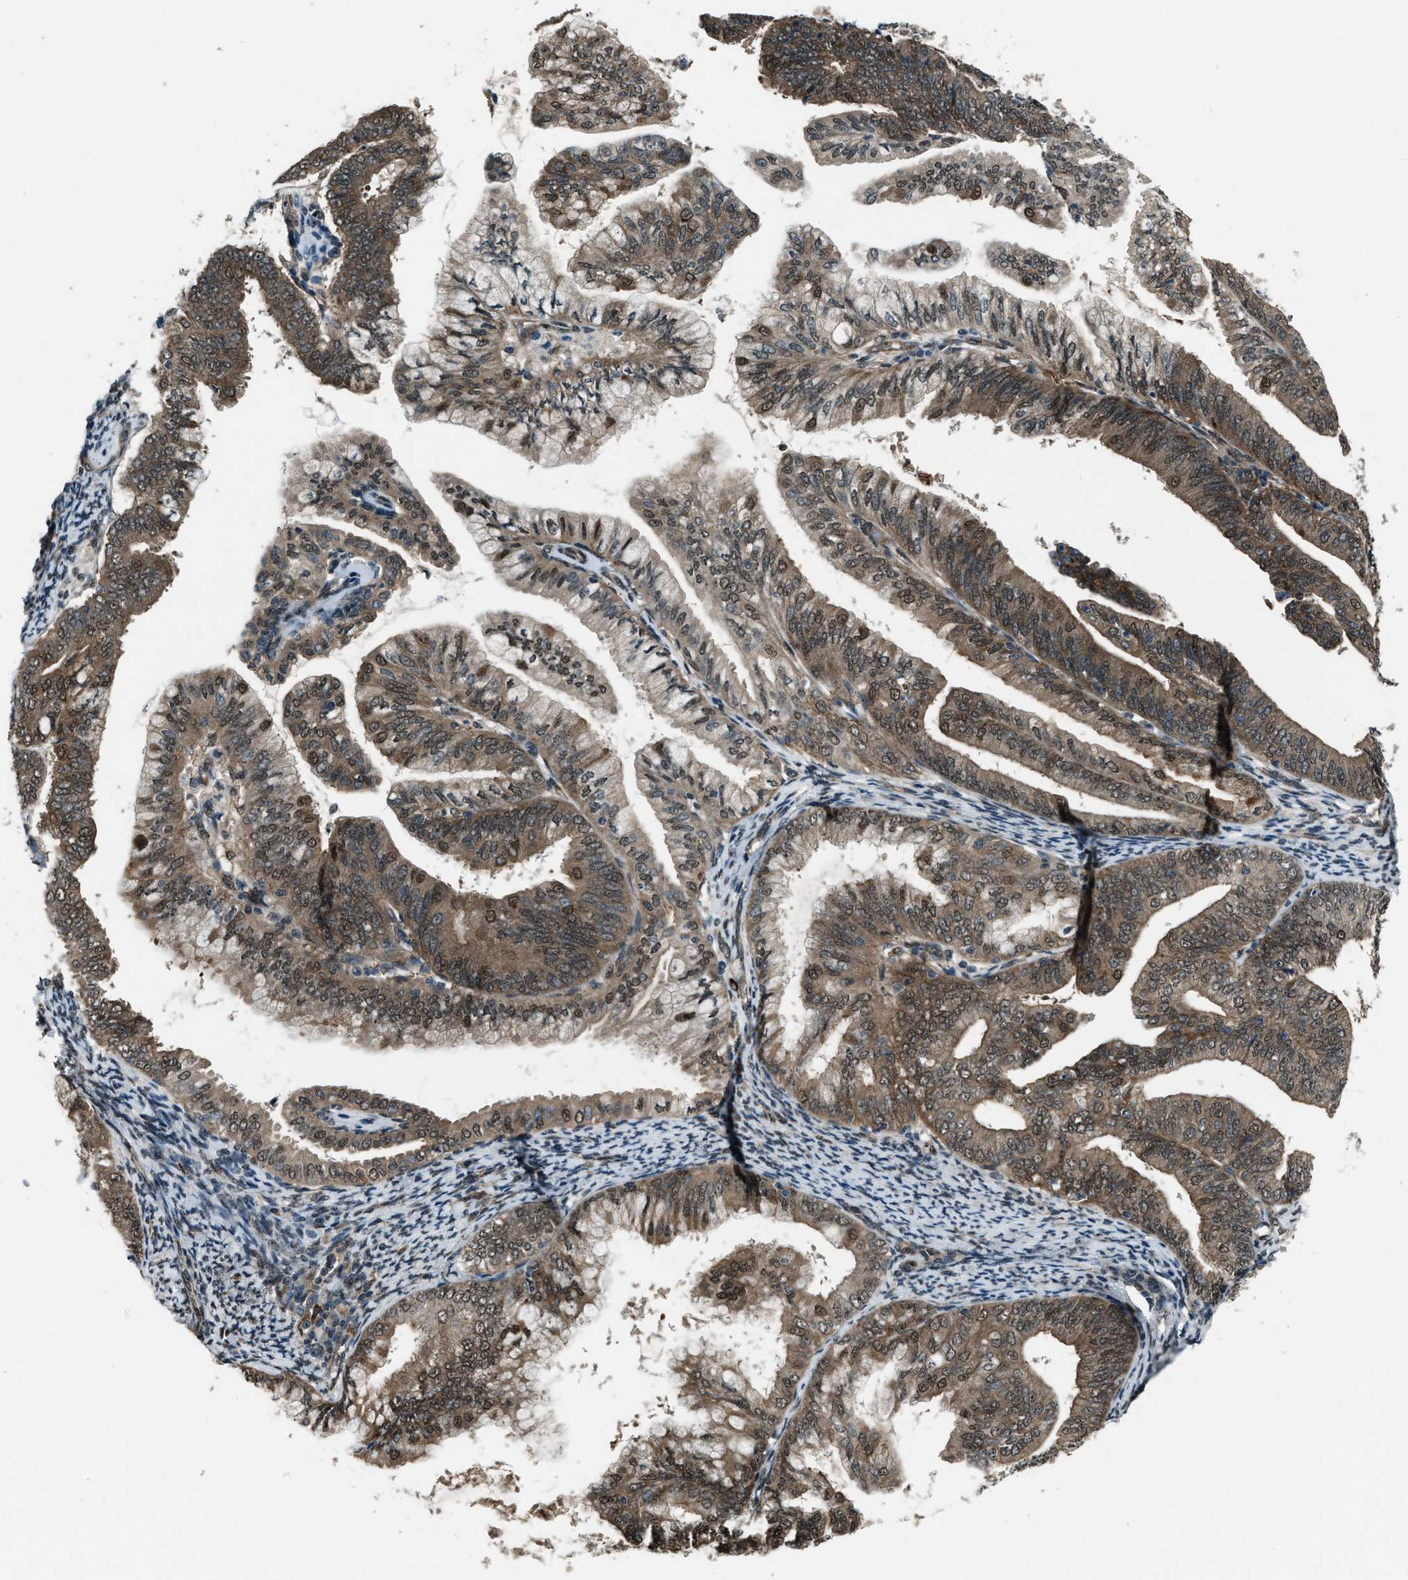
{"staining": {"intensity": "moderate", "quantity": ">75%", "location": "cytoplasmic/membranous"}, "tissue": "endometrial cancer", "cell_type": "Tumor cells", "image_type": "cancer", "snomed": [{"axis": "morphology", "description": "Adenocarcinoma, NOS"}, {"axis": "topography", "description": "Endometrium"}], "caption": "Human adenocarcinoma (endometrial) stained with a protein marker exhibits moderate staining in tumor cells.", "gene": "SVIL", "patient": {"sex": "female", "age": 63}}